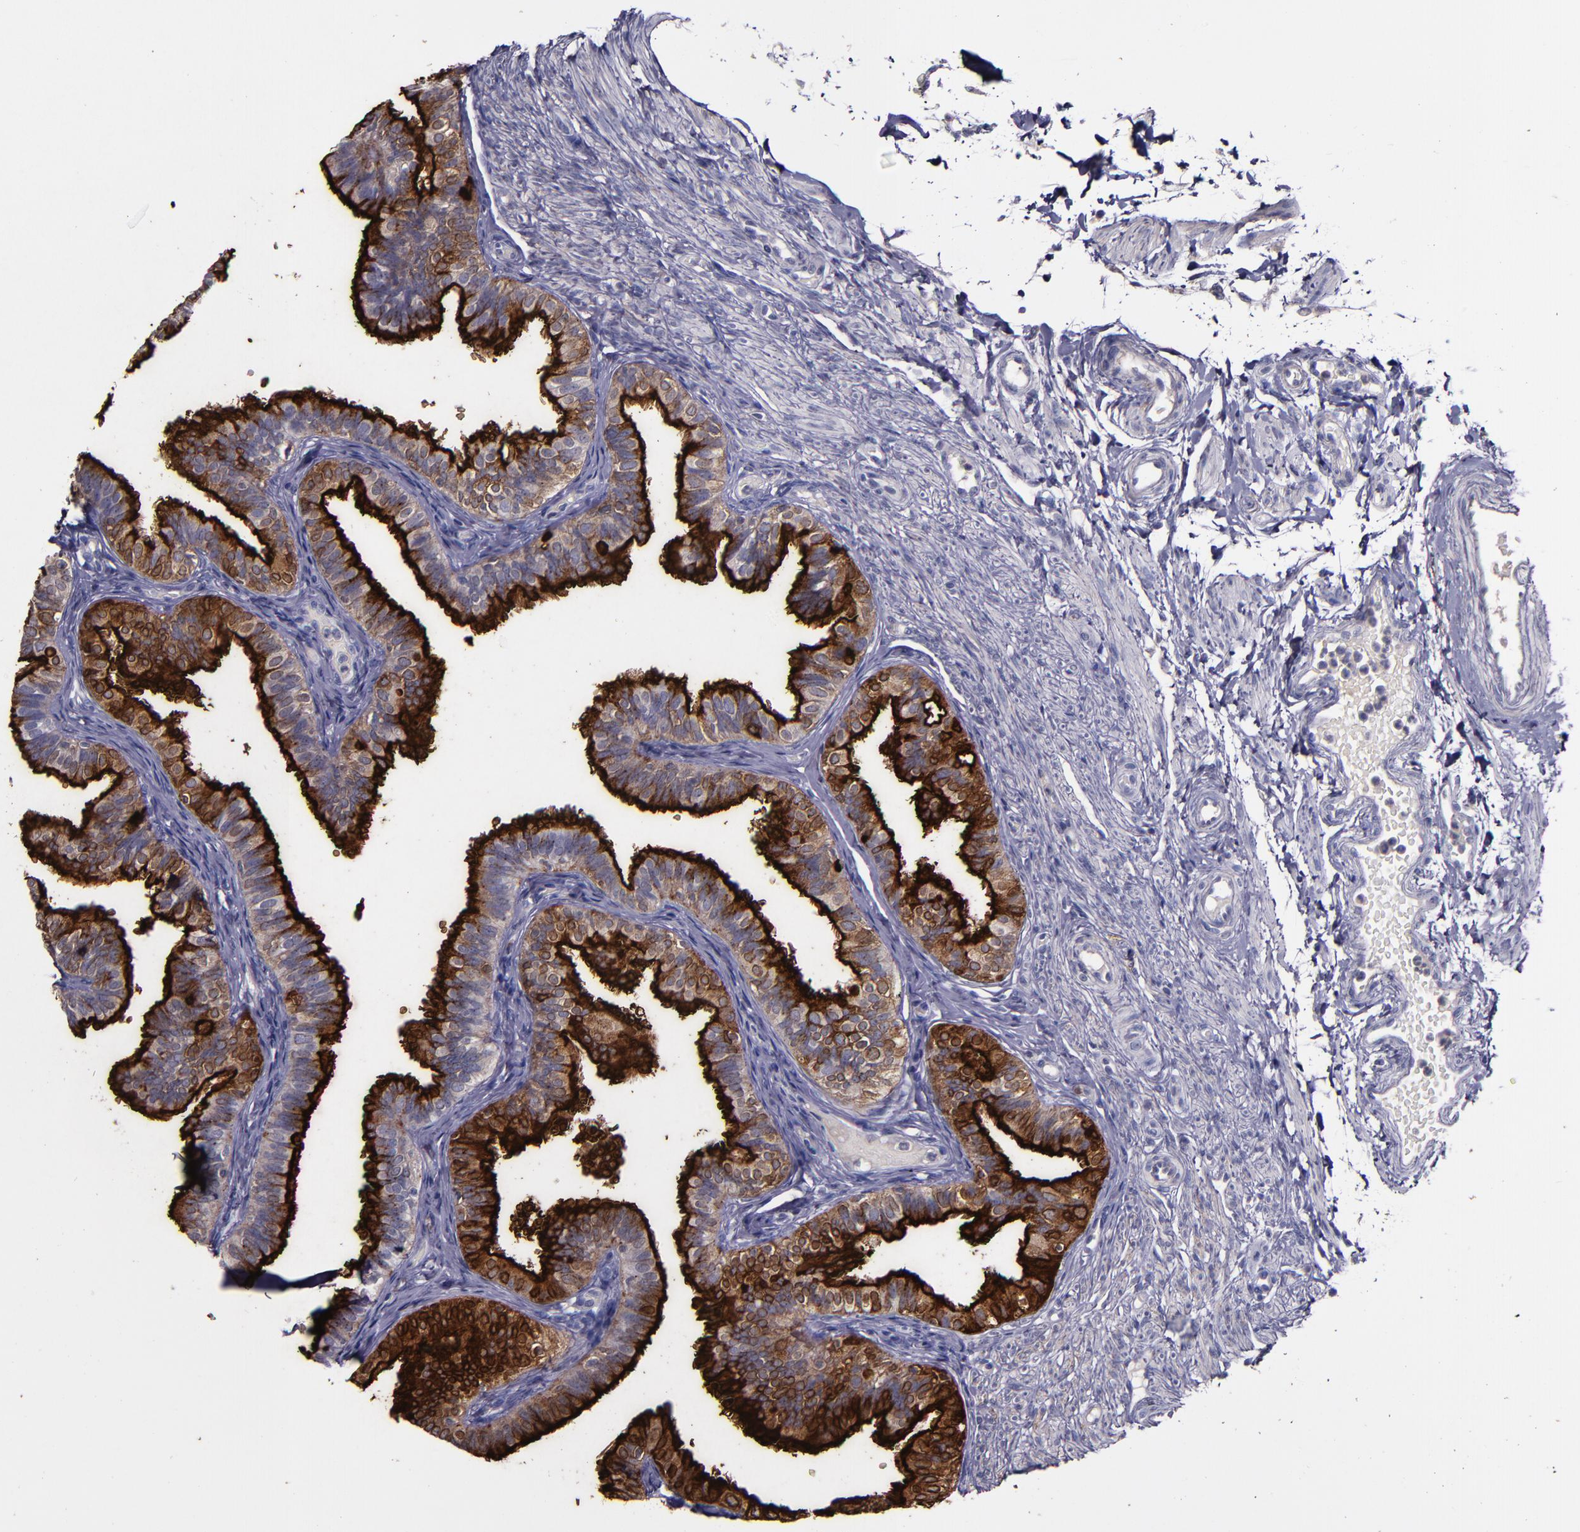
{"staining": {"intensity": "strong", "quantity": ">75%", "location": "cytoplasmic/membranous"}, "tissue": "fallopian tube", "cell_type": "Glandular cells", "image_type": "normal", "snomed": [{"axis": "morphology", "description": "Normal tissue, NOS"}, {"axis": "morphology", "description": "Dermoid, NOS"}, {"axis": "topography", "description": "Fallopian tube"}], "caption": "Unremarkable fallopian tube displays strong cytoplasmic/membranous positivity in approximately >75% of glandular cells, visualized by immunohistochemistry.", "gene": "MFGE8", "patient": {"sex": "female", "age": 33}}